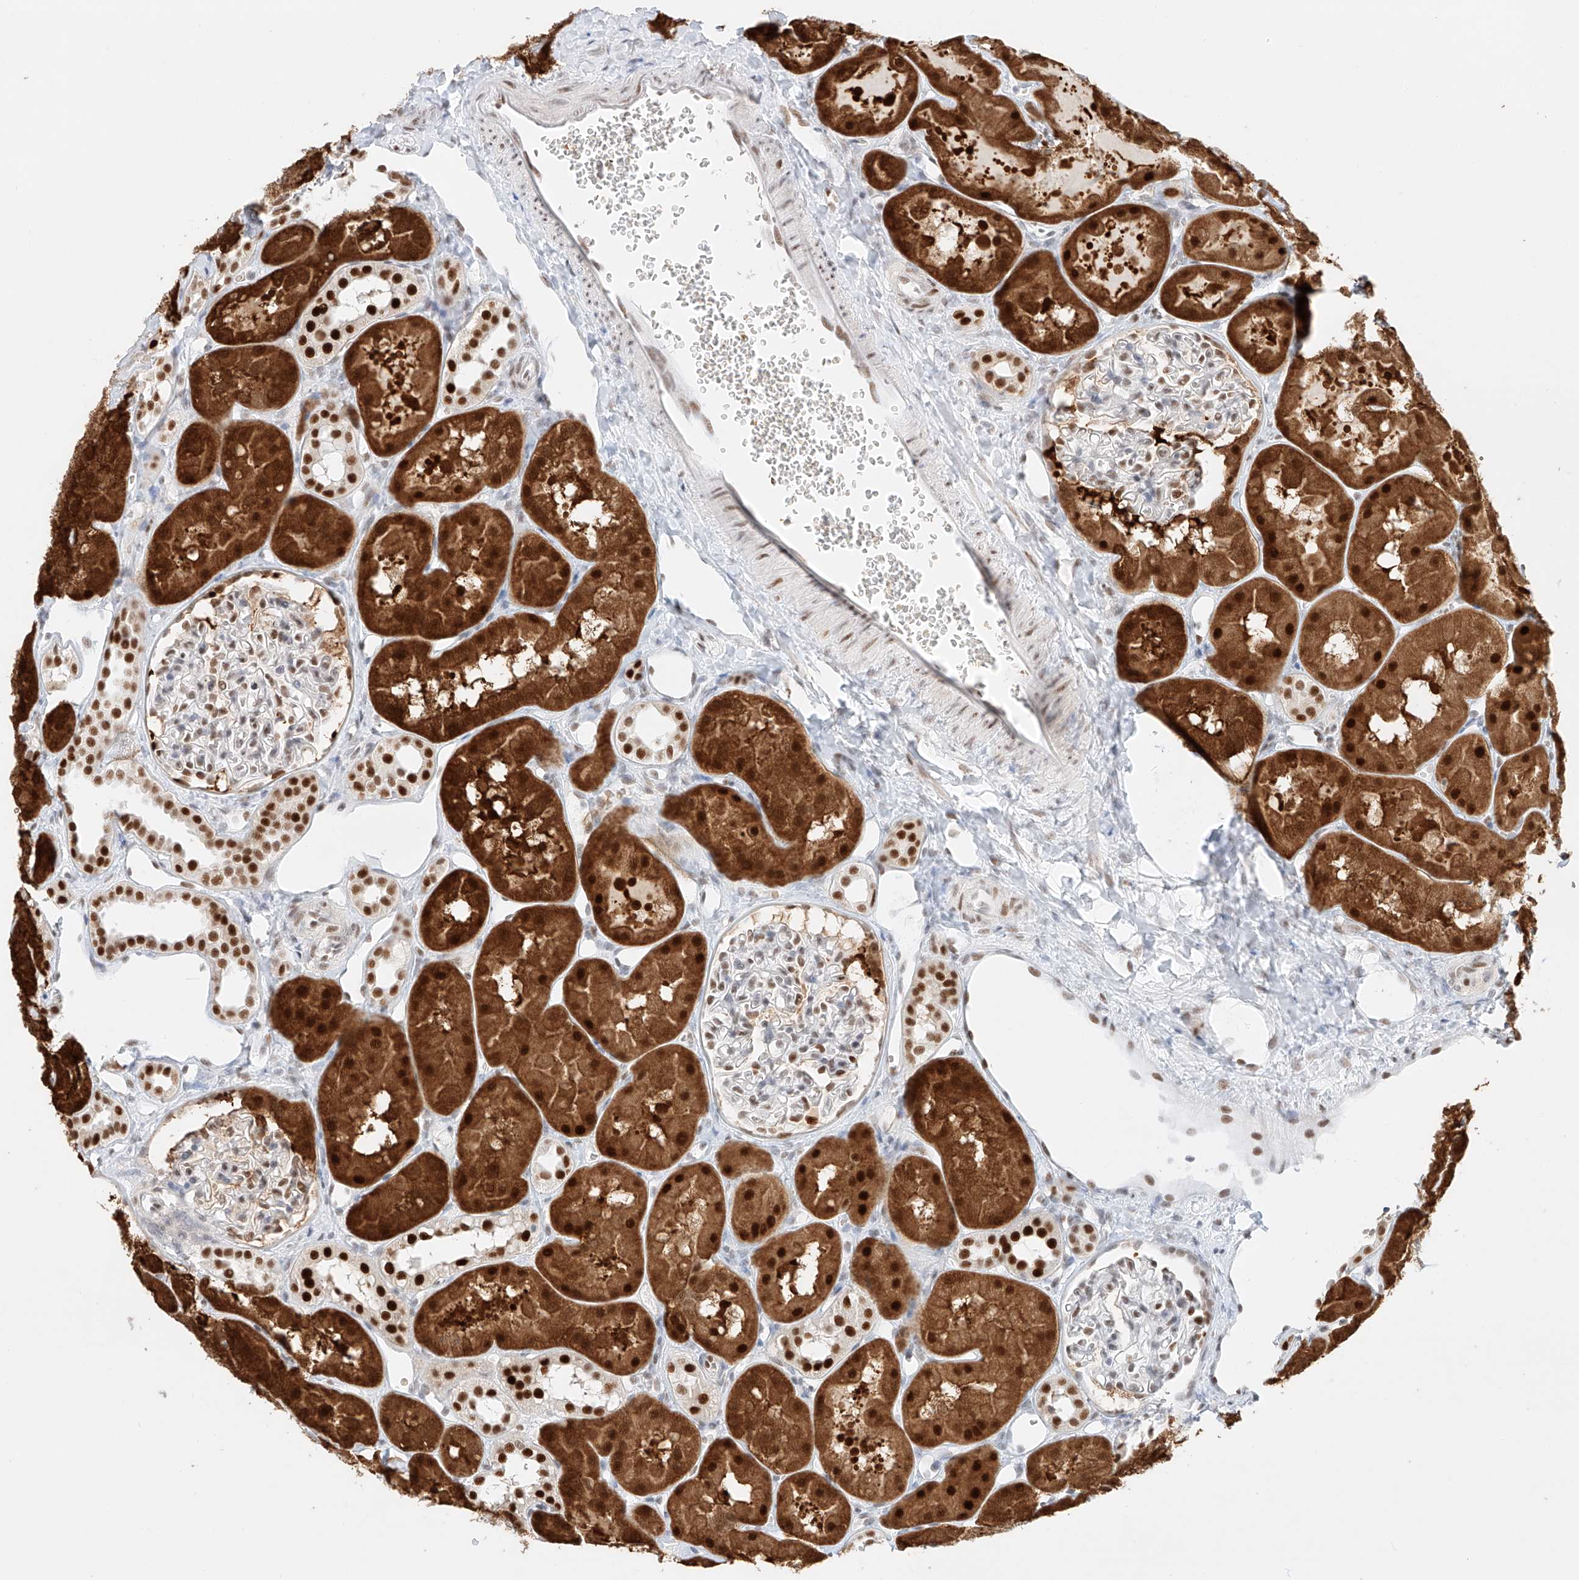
{"staining": {"intensity": "moderate", "quantity": "<25%", "location": "nuclear"}, "tissue": "kidney", "cell_type": "Cells in glomeruli", "image_type": "normal", "snomed": [{"axis": "morphology", "description": "Normal tissue, NOS"}, {"axis": "topography", "description": "Kidney"}], "caption": "Protein analysis of benign kidney reveals moderate nuclear positivity in about <25% of cells in glomeruli. (DAB (3,3'-diaminobenzidine) = brown stain, brightfield microscopy at high magnification).", "gene": "APIP", "patient": {"sex": "male", "age": 16}}